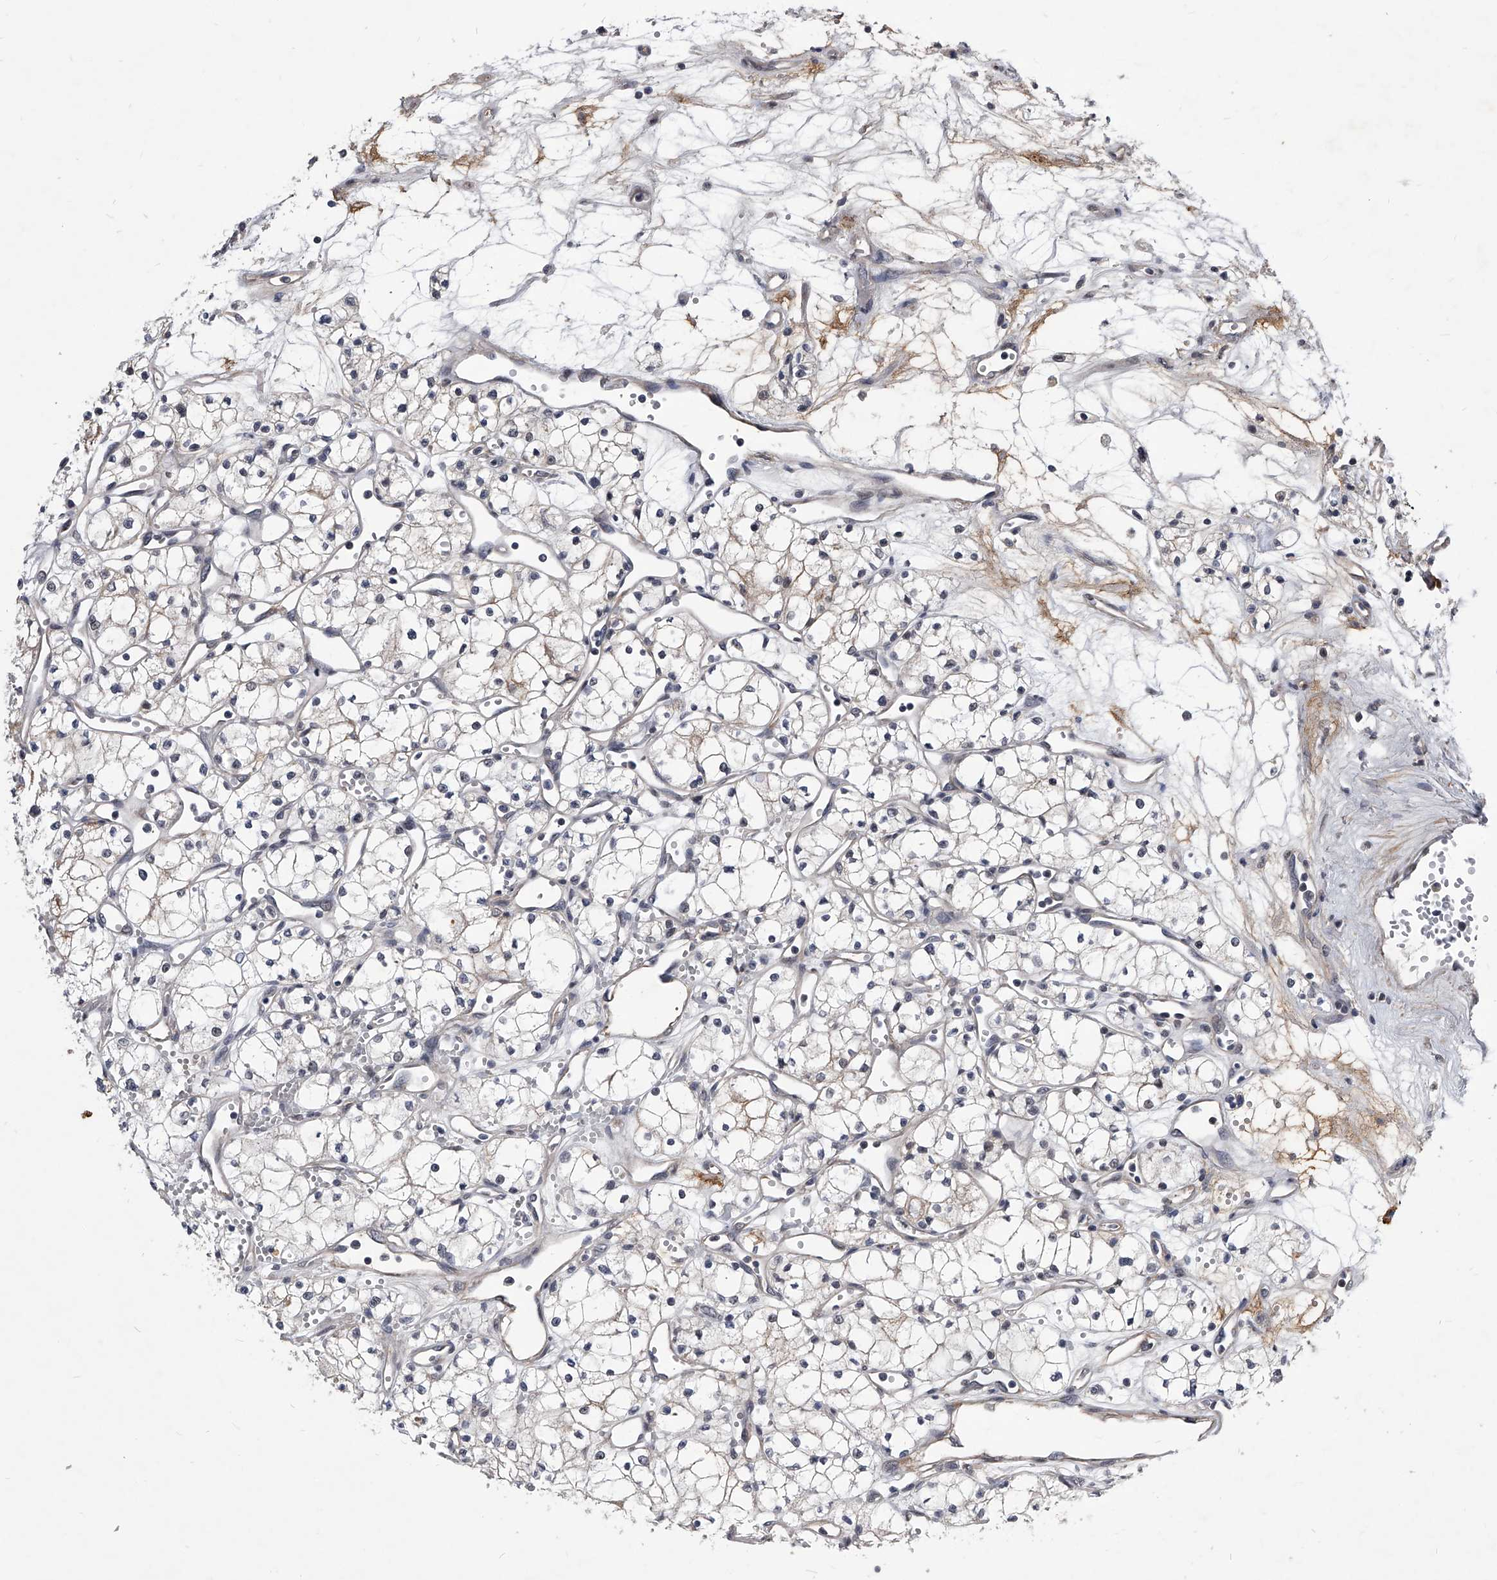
{"staining": {"intensity": "negative", "quantity": "none", "location": "none"}, "tissue": "renal cancer", "cell_type": "Tumor cells", "image_type": "cancer", "snomed": [{"axis": "morphology", "description": "Adenocarcinoma, NOS"}, {"axis": "topography", "description": "Kidney"}], "caption": "This is an immunohistochemistry (IHC) micrograph of renal cancer. There is no positivity in tumor cells.", "gene": "ZNF76", "patient": {"sex": "male", "age": 59}}